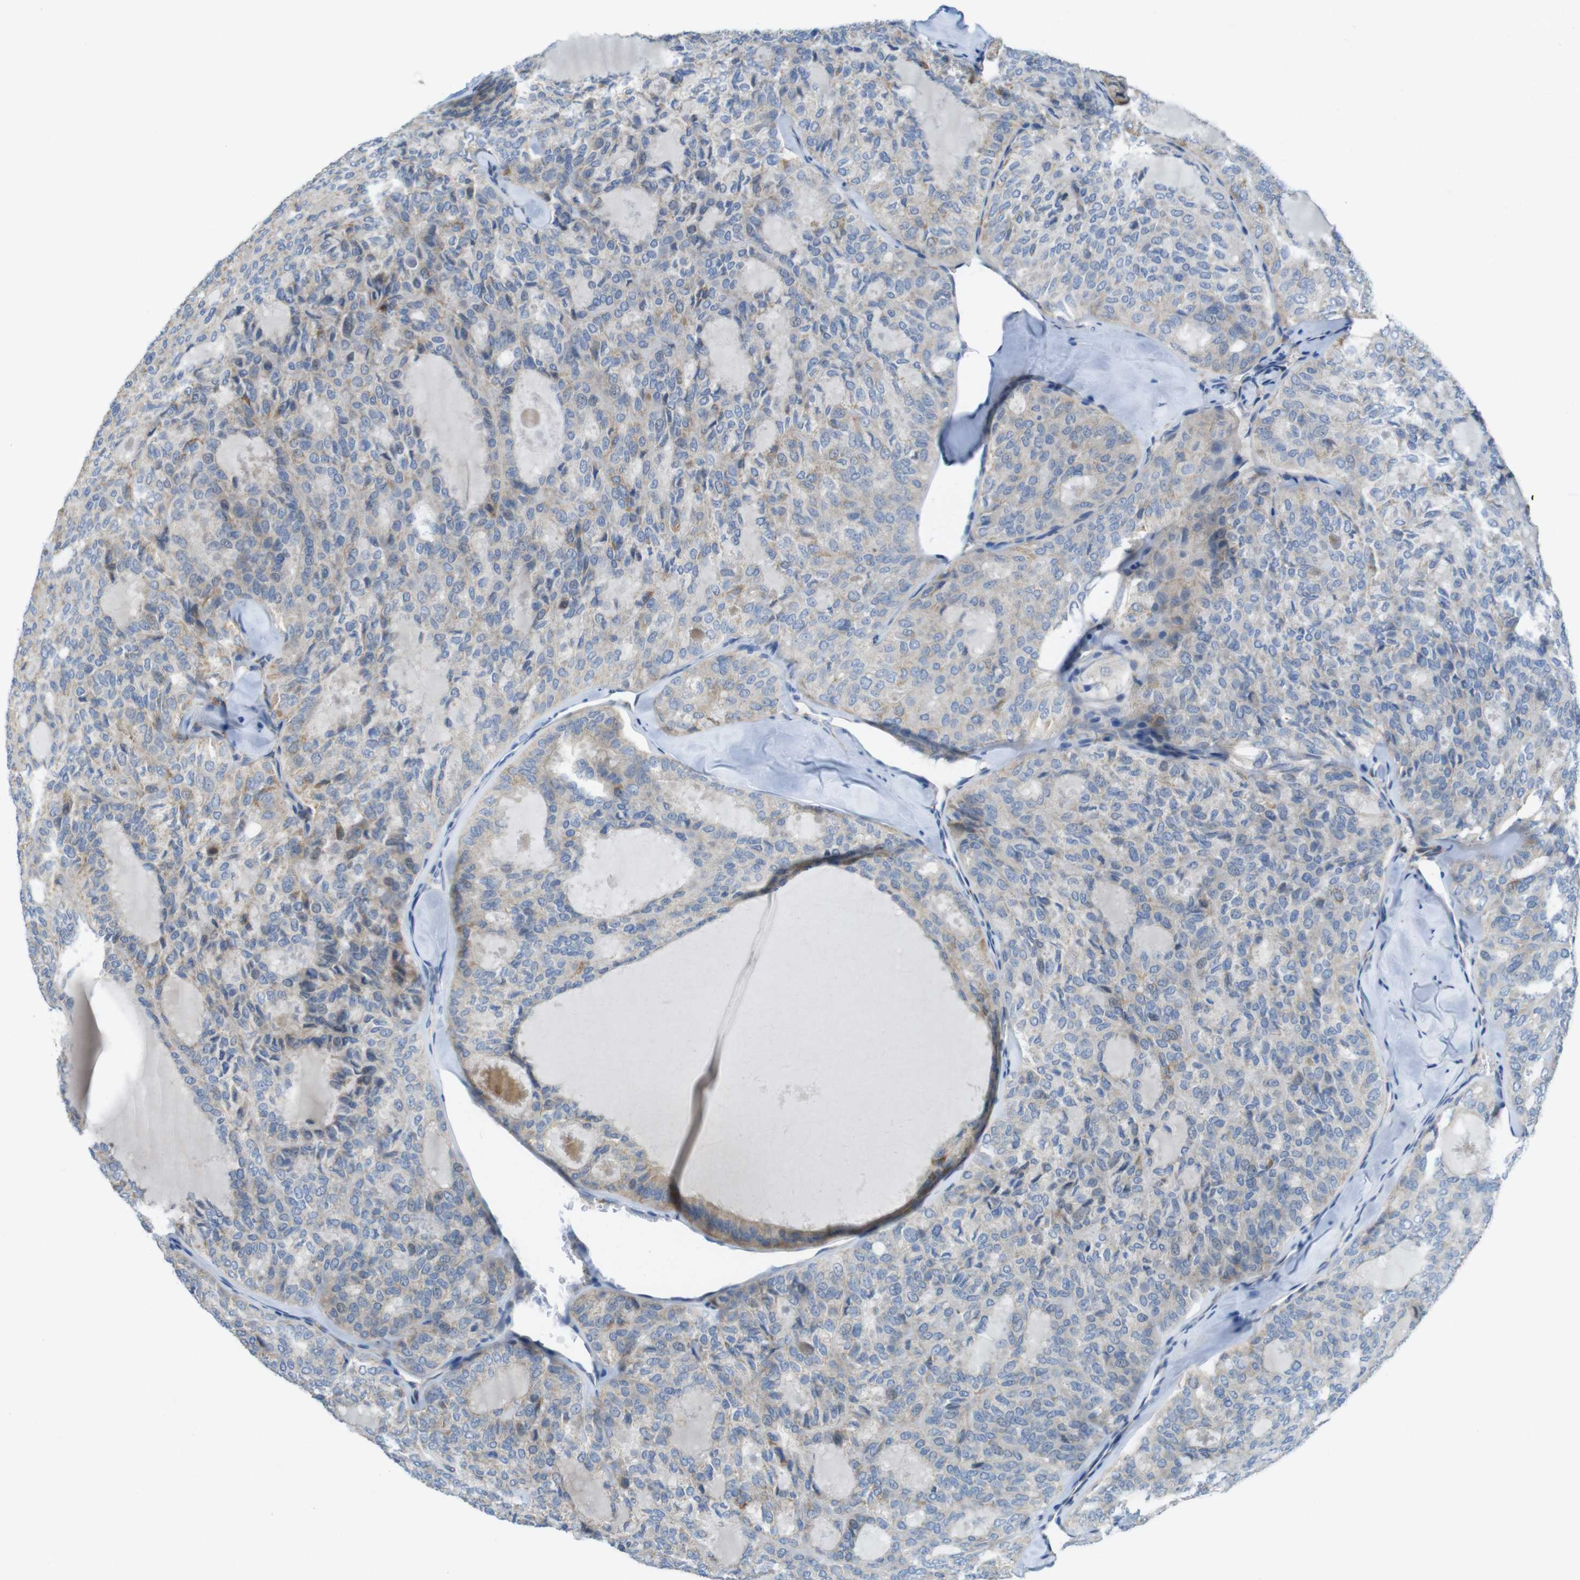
{"staining": {"intensity": "weak", "quantity": ">75%", "location": "cytoplasmic/membranous"}, "tissue": "thyroid cancer", "cell_type": "Tumor cells", "image_type": "cancer", "snomed": [{"axis": "morphology", "description": "Follicular adenoma carcinoma, NOS"}, {"axis": "topography", "description": "Thyroid gland"}], "caption": "About >75% of tumor cells in thyroid cancer exhibit weak cytoplasmic/membranous protein staining as visualized by brown immunohistochemical staining.", "gene": "MARCHF1", "patient": {"sex": "male", "age": 75}}